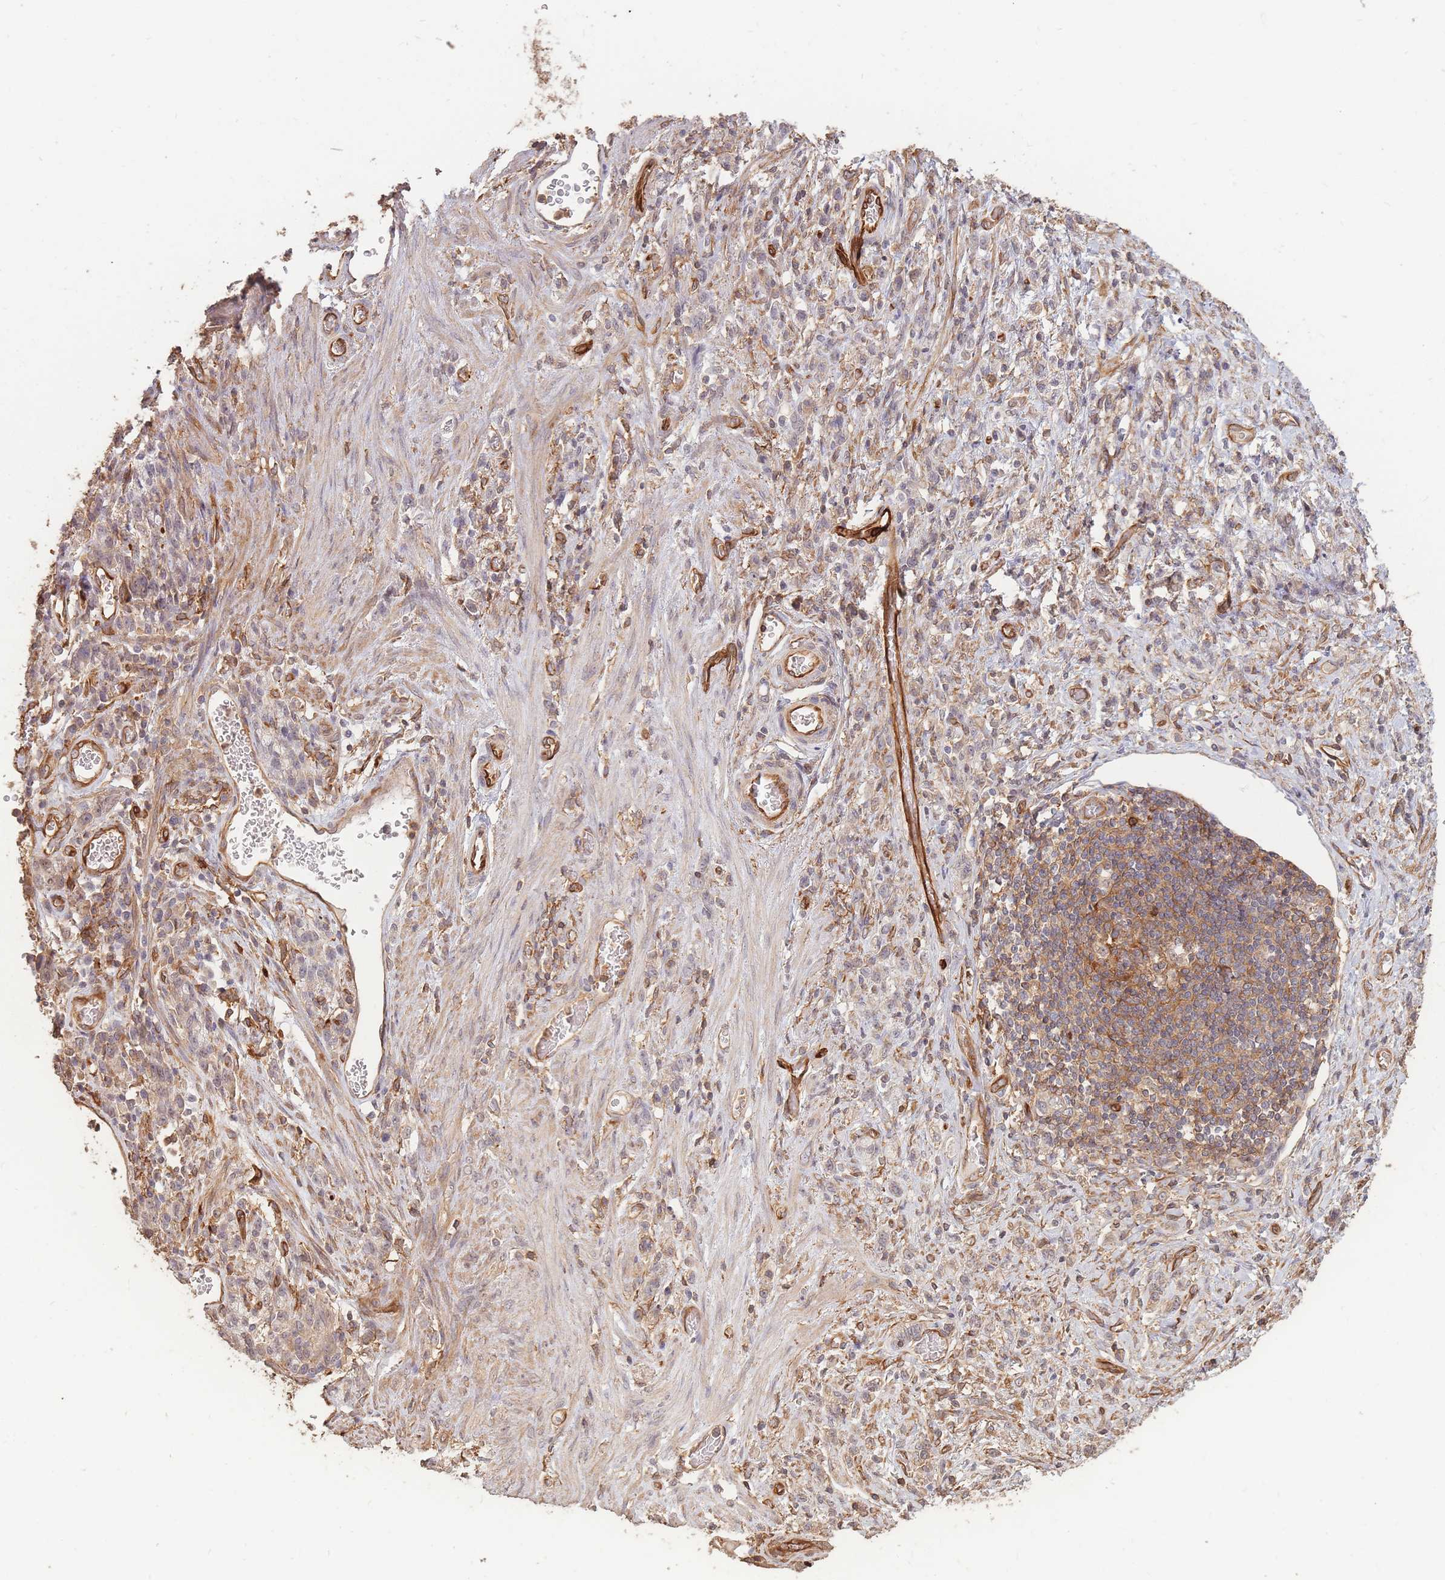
{"staining": {"intensity": "weak", "quantity": "<25%", "location": "cytoplasmic/membranous"}, "tissue": "stomach cancer", "cell_type": "Tumor cells", "image_type": "cancer", "snomed": [{"axis": "morphology", "description": "Adenocarcinoma, NOS"}, {"axis": "topography", "description": "Stomach"}], "caption": "An immunohistochemistry (IHC) image of stomach cancer (adenocarcinoma) is shown. There is no staining in tumor cells of stomach cancer (adenocarcinoma). (Immunohistochemistry (ihc), brightfield microscopy, high magnification).", "gene": "PLS3", "patient": {"sex": "male", "age": 77}}